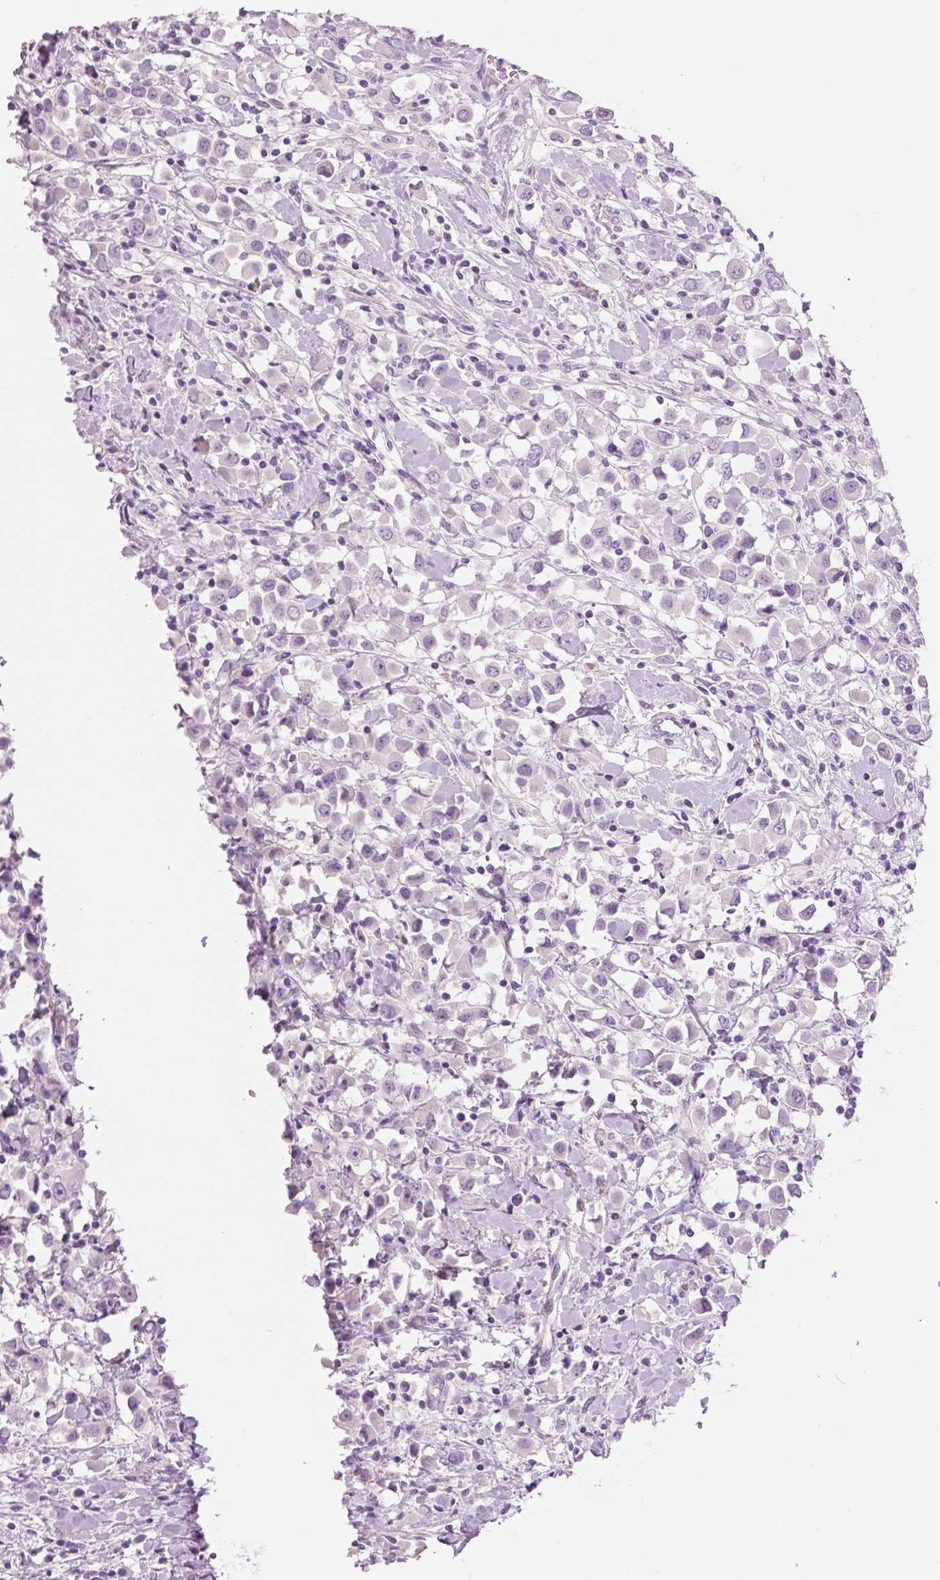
{"staining": {"intensity": "negative", "quantity": "none", "location": "none"}, "tissue": "breast cancer", "cell_type": "Tumor cells", "image_type": "cancer", "snomed": [{"axis": "morphology", "description": "Duct carcinoma"}, {"axis": "topography", "description": "Breast"}], "caption": "IHC micrograph of breast intraductal carcinoma stained for a protein (brown), which demonstrates no expression in tumor cells.", "gene": "SLC24A1", "patient": {"sex": "female", "age": 61}}